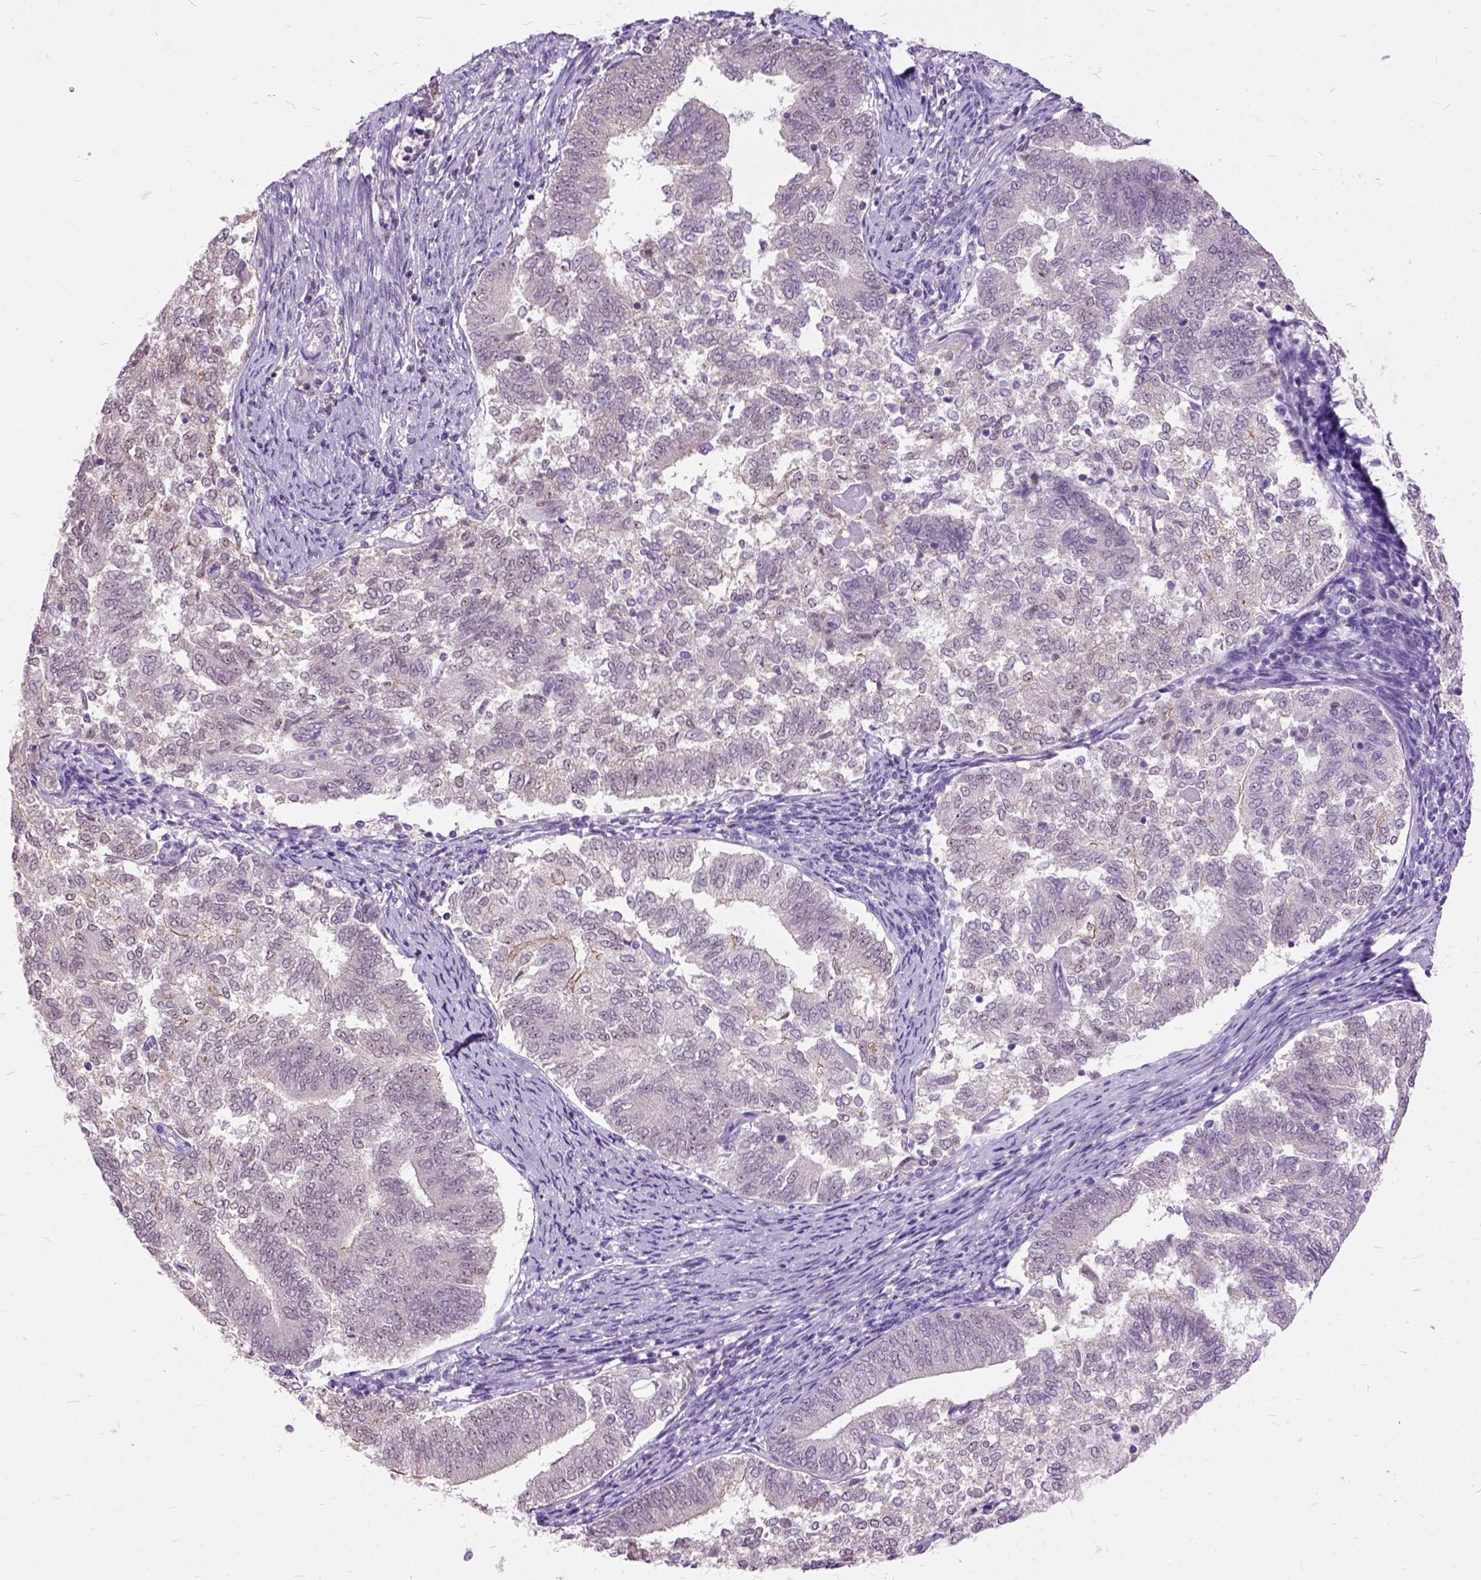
{"staining": {"intensity": "negative", "quantity": "none", "location": "none"}, "tissue": "endometrial cancer", "cell_type": "Tumor cells", "image_type": "cancer", "snomed": [{"axis": "morphology", "description": "Adenocarcinoma, NOS"}, {"axis": "topography", "description": "Endometrium"}], "caption": "Immunohistochemistry (IHC) photomicrograph of neoplastic tissue: endometrial adenocarcinoma stained with DAB reveals no significant protein staining in tumor cells.", "gene": "ORC5", "patient": {"sex": "female", "age": 65}}